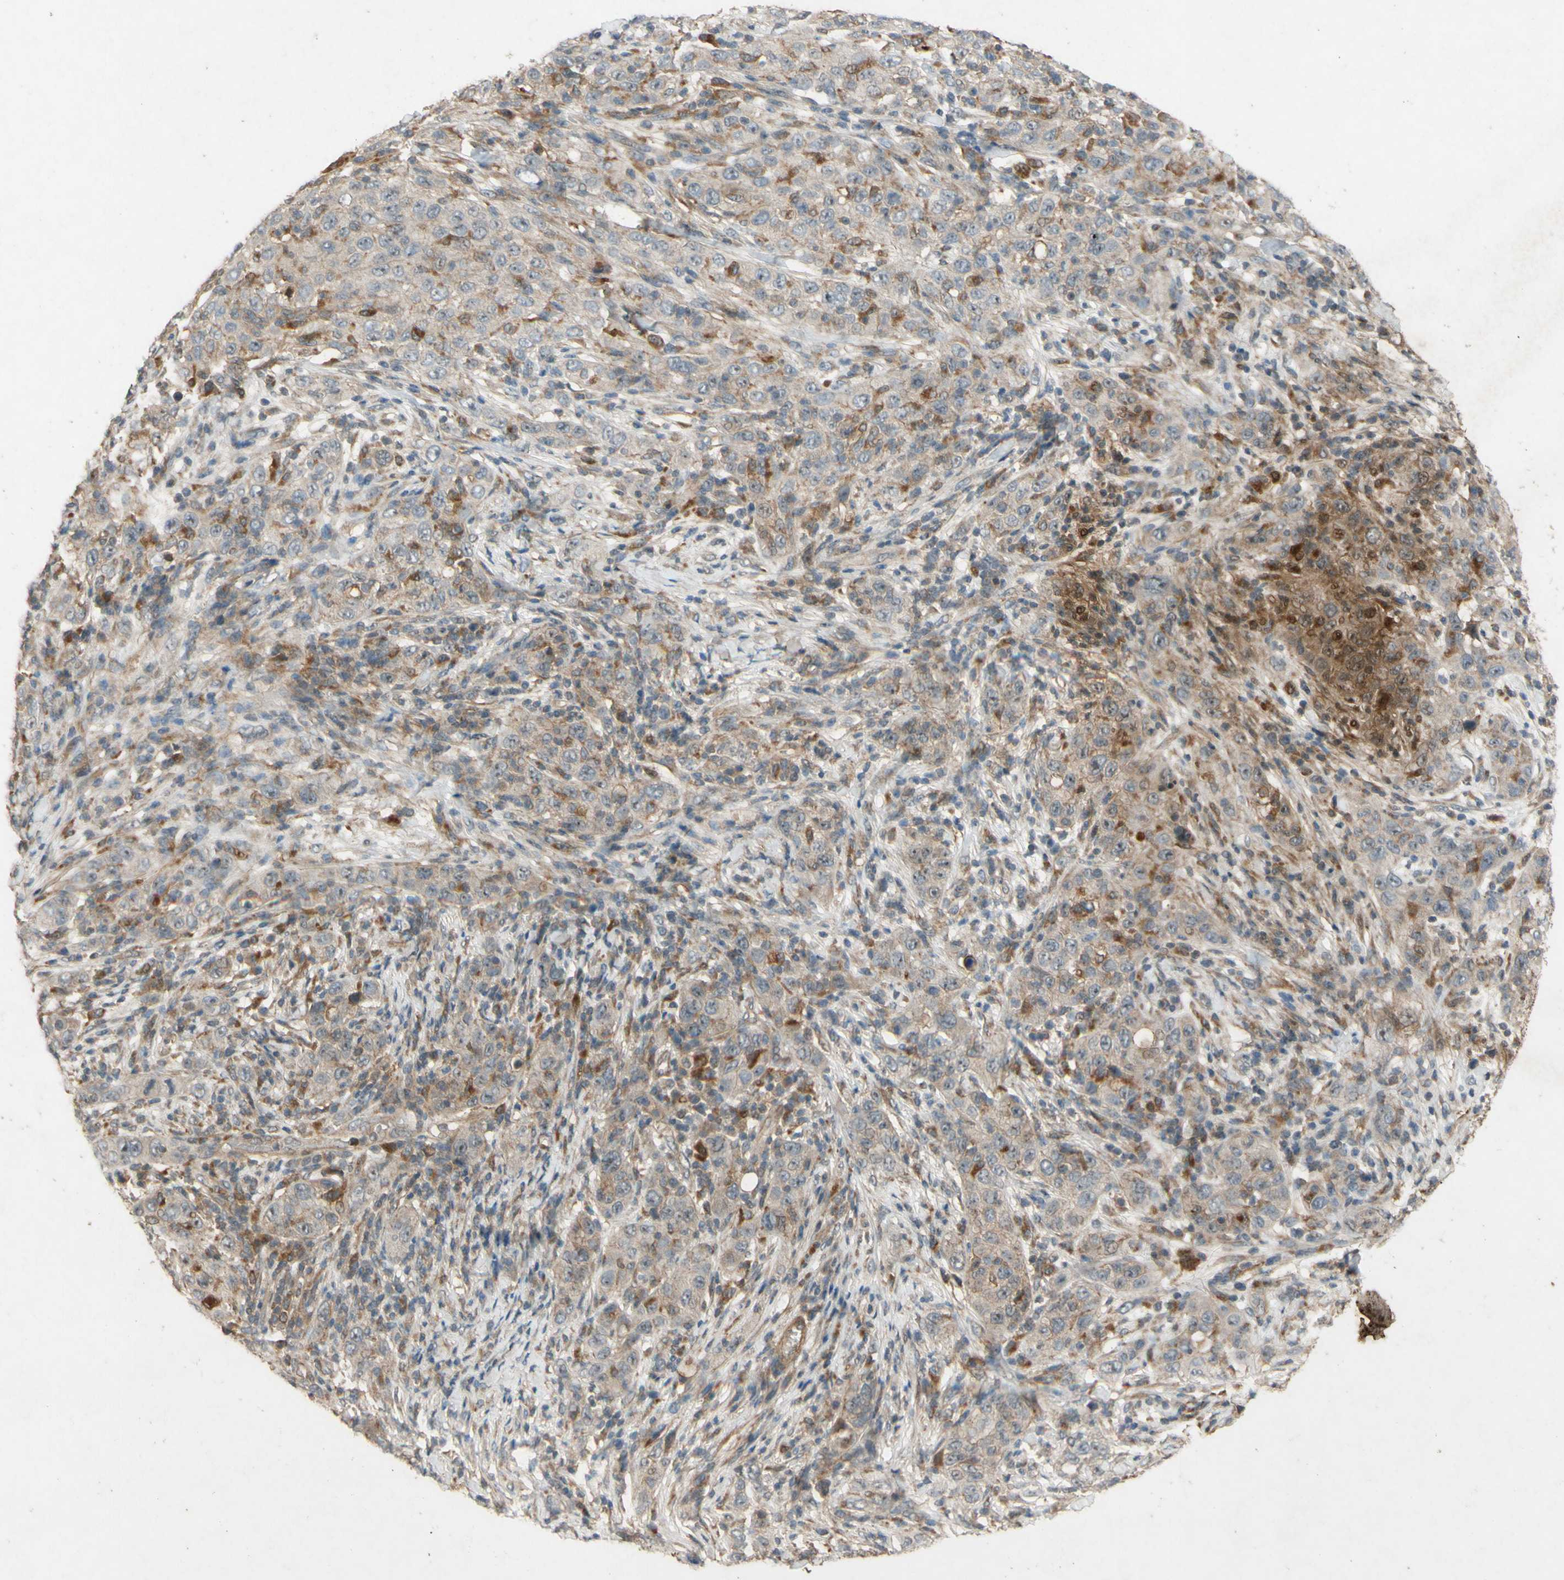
{"staining": {"intensity": "negative", "quantity": "none", "location": "none"}, "tissue": "skin cancer", "cell_type": "Tumor cells", "image_type": "cancer", "snomed": [{"axis": "morphology", "description": "Squamous cell carcinoma, NOS"}, {"axis": "topography", "description": "Skin"}], "caption": "IHC image of neoplastic tissue: skin cancer stained with DAB displays no significant protein expression in tumor cells. Nuclei are stained in blue.", "gene": "ATP6V1F", "patient": {"sex": "female", "age": 88}}